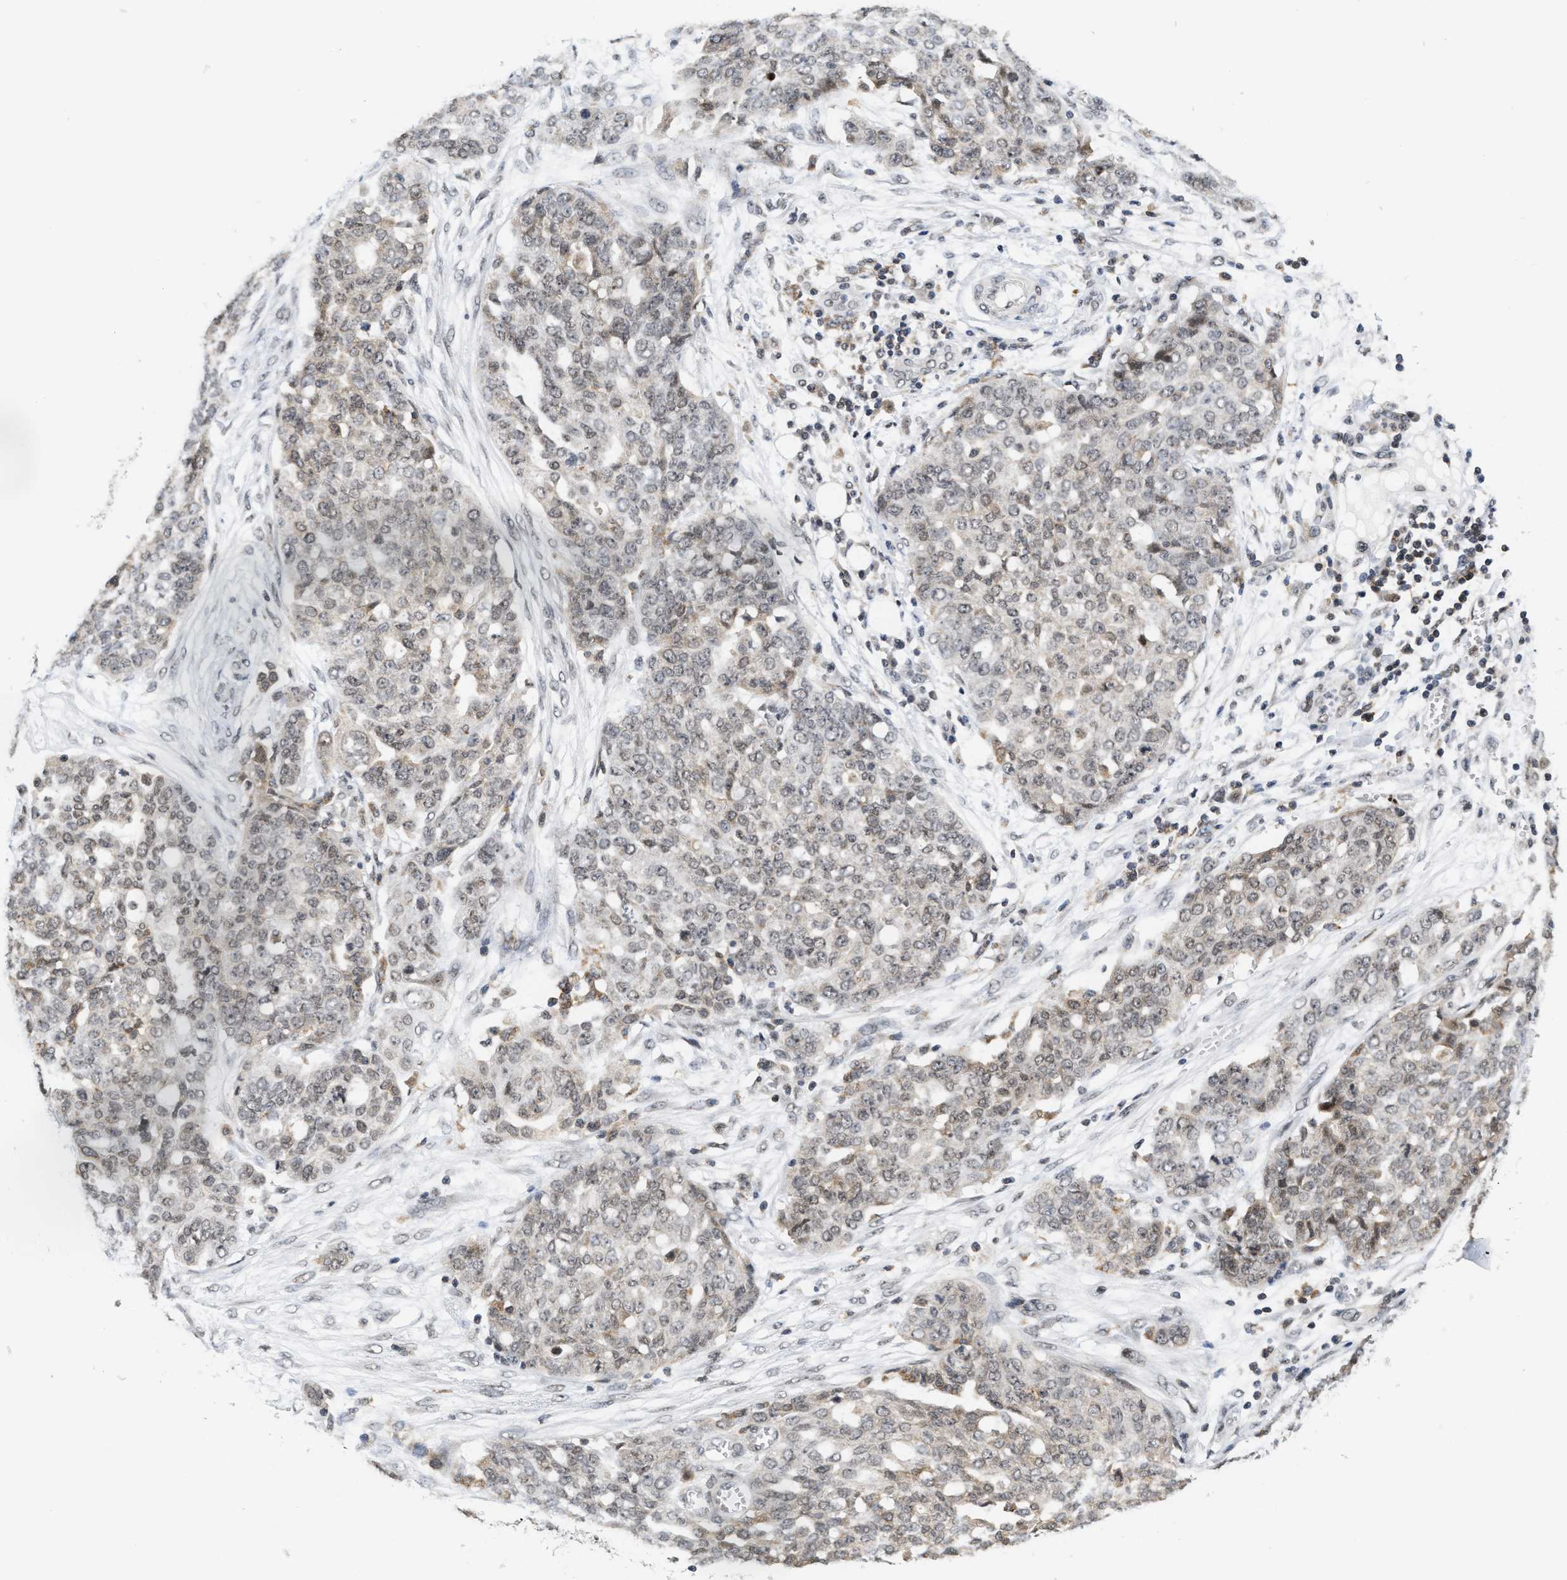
{"staining": {"intensity": "weak", "quantity": ">75%", "location": "cytoplasmic/membranous,nuclear"}, "tissue": "ovarian cancer", "cell_type": "Tumor cells", "image_type": "cancer", "snomed": [{"axis": "morphology", "description": "Cystadenocarcinoma, serous, NOS"}, {"axis": "topography", "description": "Soft tissue"}, {"axis": "topography", "description": "Ovary"}], "caption": "Brown immunohistochemical staining in human ovarian cancer (serous cystadenocarcinoma) reveals weak cytoplasmic/membranous and nuclear expression in about >75% of tumor cells.", "gene": "ANKRD6", "patient": {"sex": "female", "age": 57}}